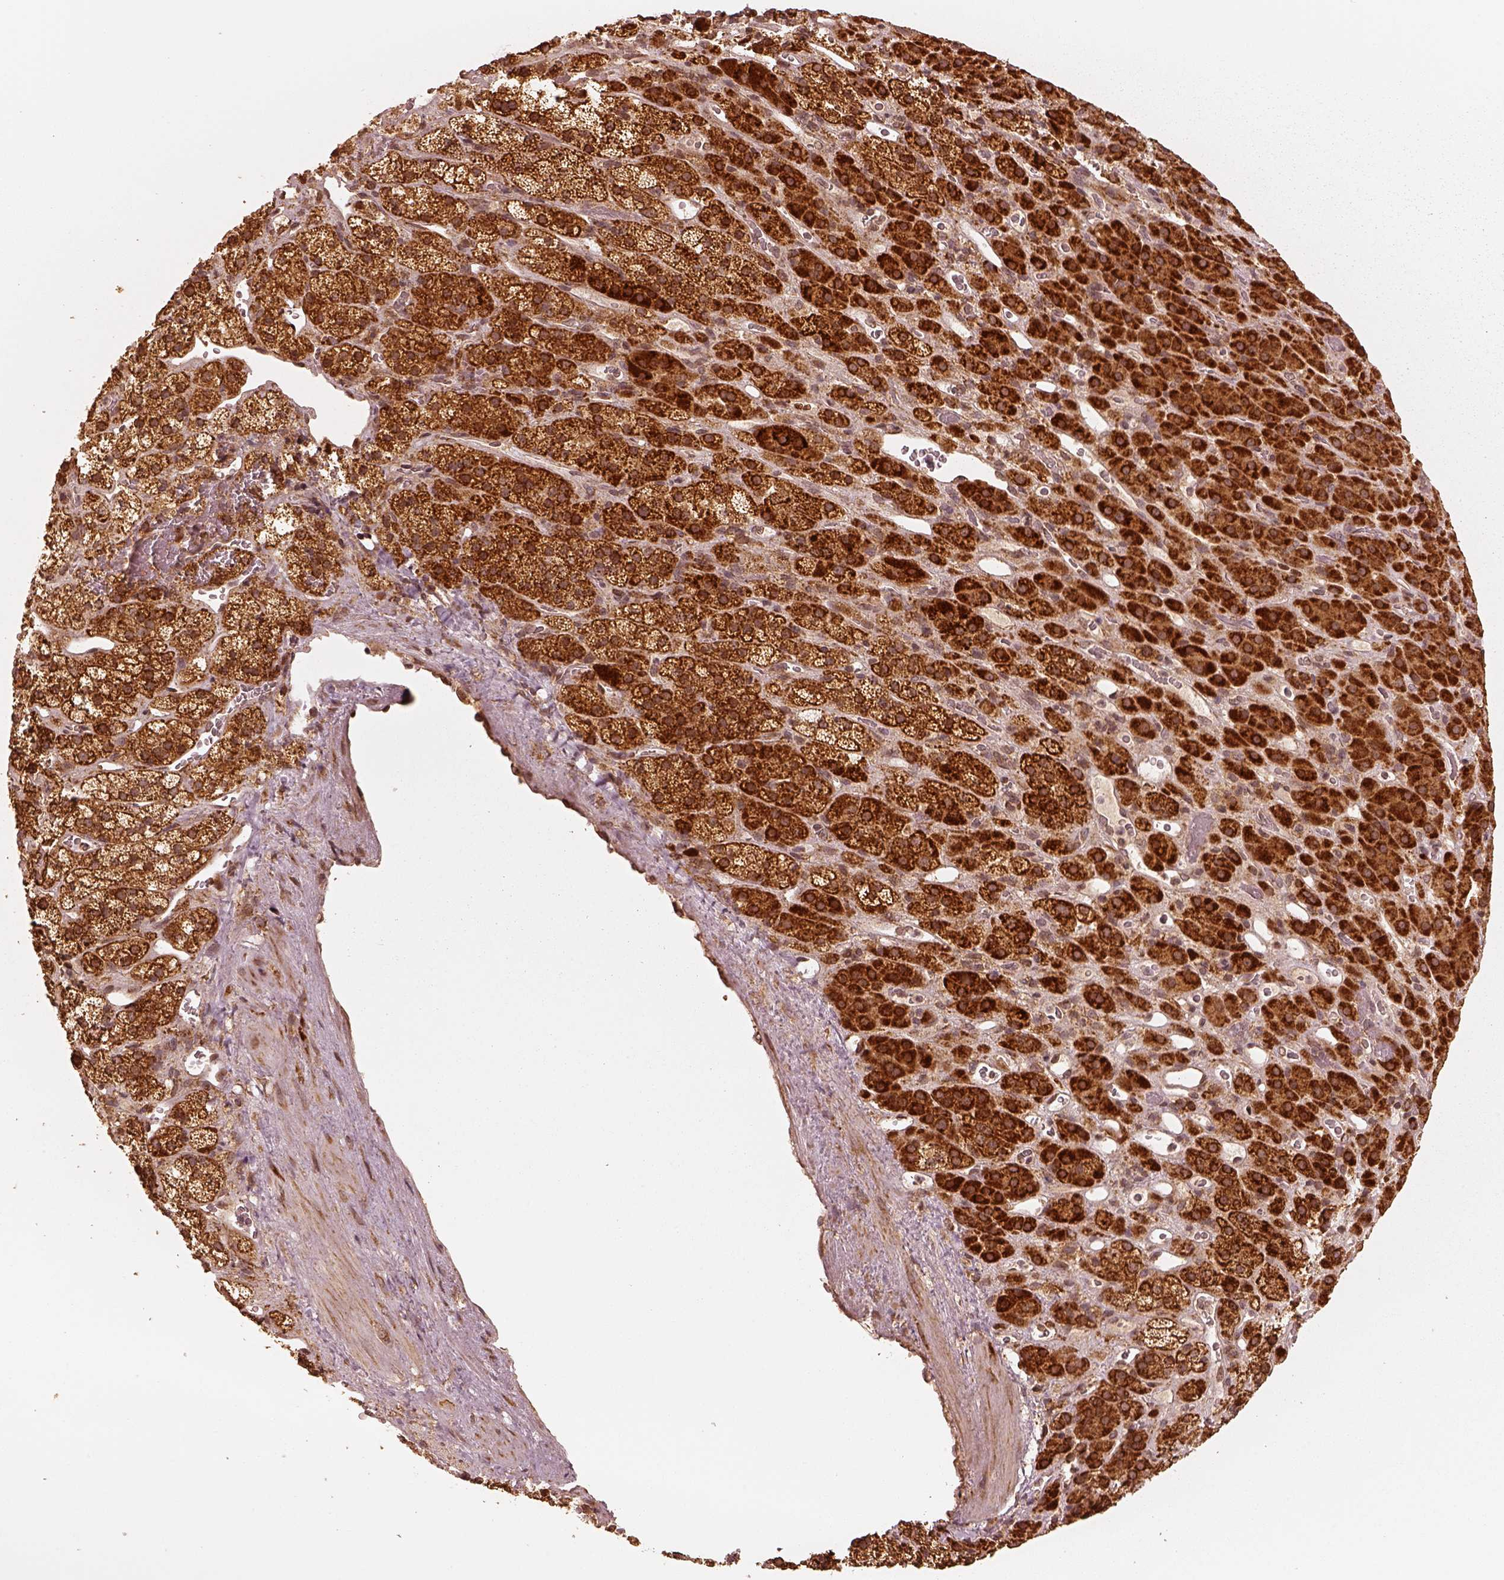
{"staining": {"intensity": "strong", "quantity": ">75%", "location": "cytoplasmic/membranous"}, "tissue": "adrenal gland", "cell_type": "Glandular cells", "image_type": "normal", "snomed": [{"axis": "morphology", "description": "Normal tissue, NOS"}, {"axis": "topography", "description": "Adrenal gland"}], "caption": "IHC micrograph of benign human adrenal gland stained for a protein (brown), which displays high levels of strong cytoplasmic/membranous expression in approximately >75% of glandular cells.", "gene": "DNAJC25", "patient": {"sex": "male", "age": 57}}